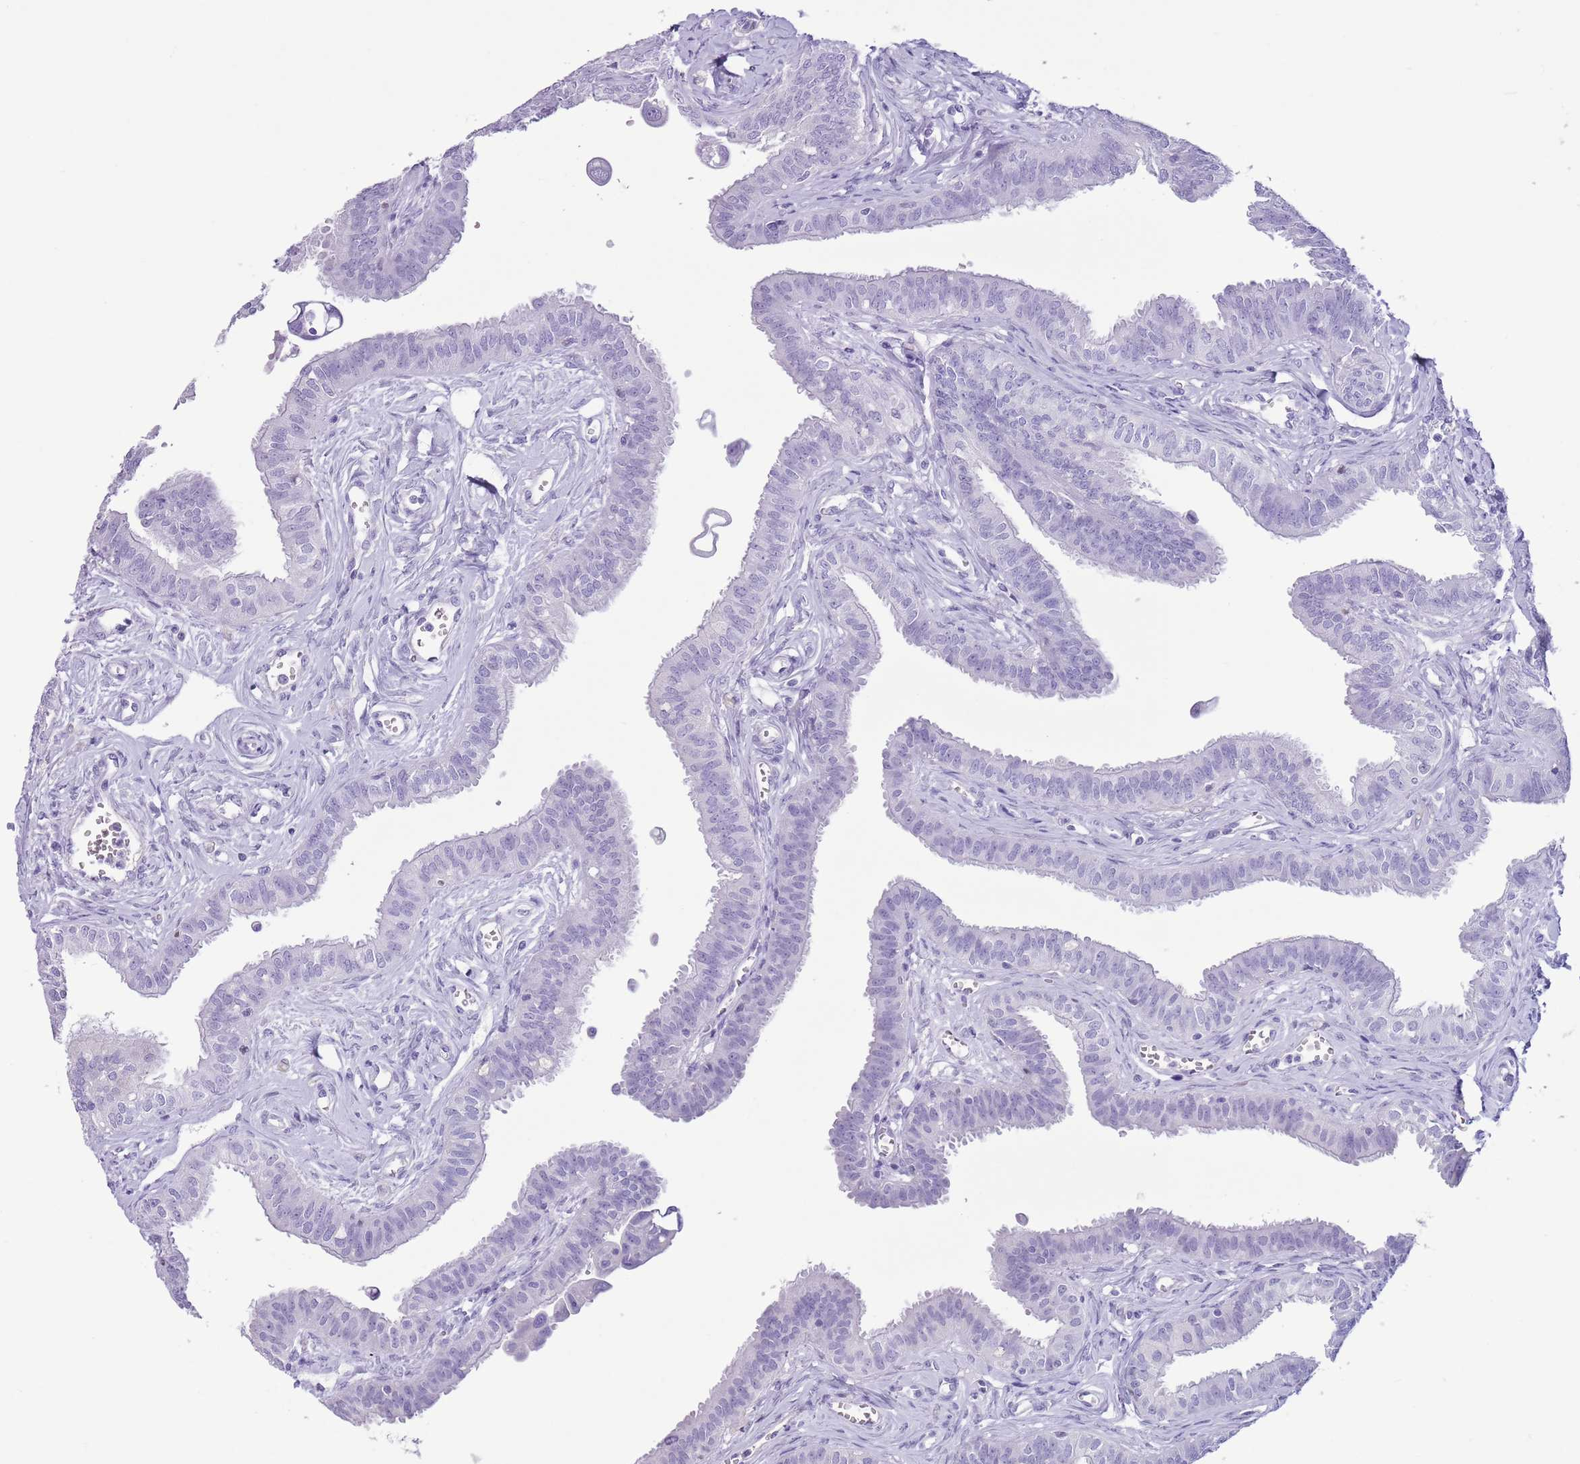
{"staining": {"intensity": "negative", "quantity": "none", "location": "none"}, "tissue": "fallopian tube", "cell_type": "Glandular cells", "image_type": "normal", "snomed": [{"axis": "morphology", "description": "Normal tissue, NOS"}, {"axis": "morphology", "description": "Carcinoma, NOS"}, {"axis": "topography", "description": "Fallopian tube"}, {"axis": "topography", "description": "Ovary"}], "caption": "Glandular cells show no significant expression in normal fallopian tube. (DAB (3,3'-diaminobenzidine) IHC, high magnification).", "gene": "SLC7A14", "patient": {"sex": "female", "age": 59}}